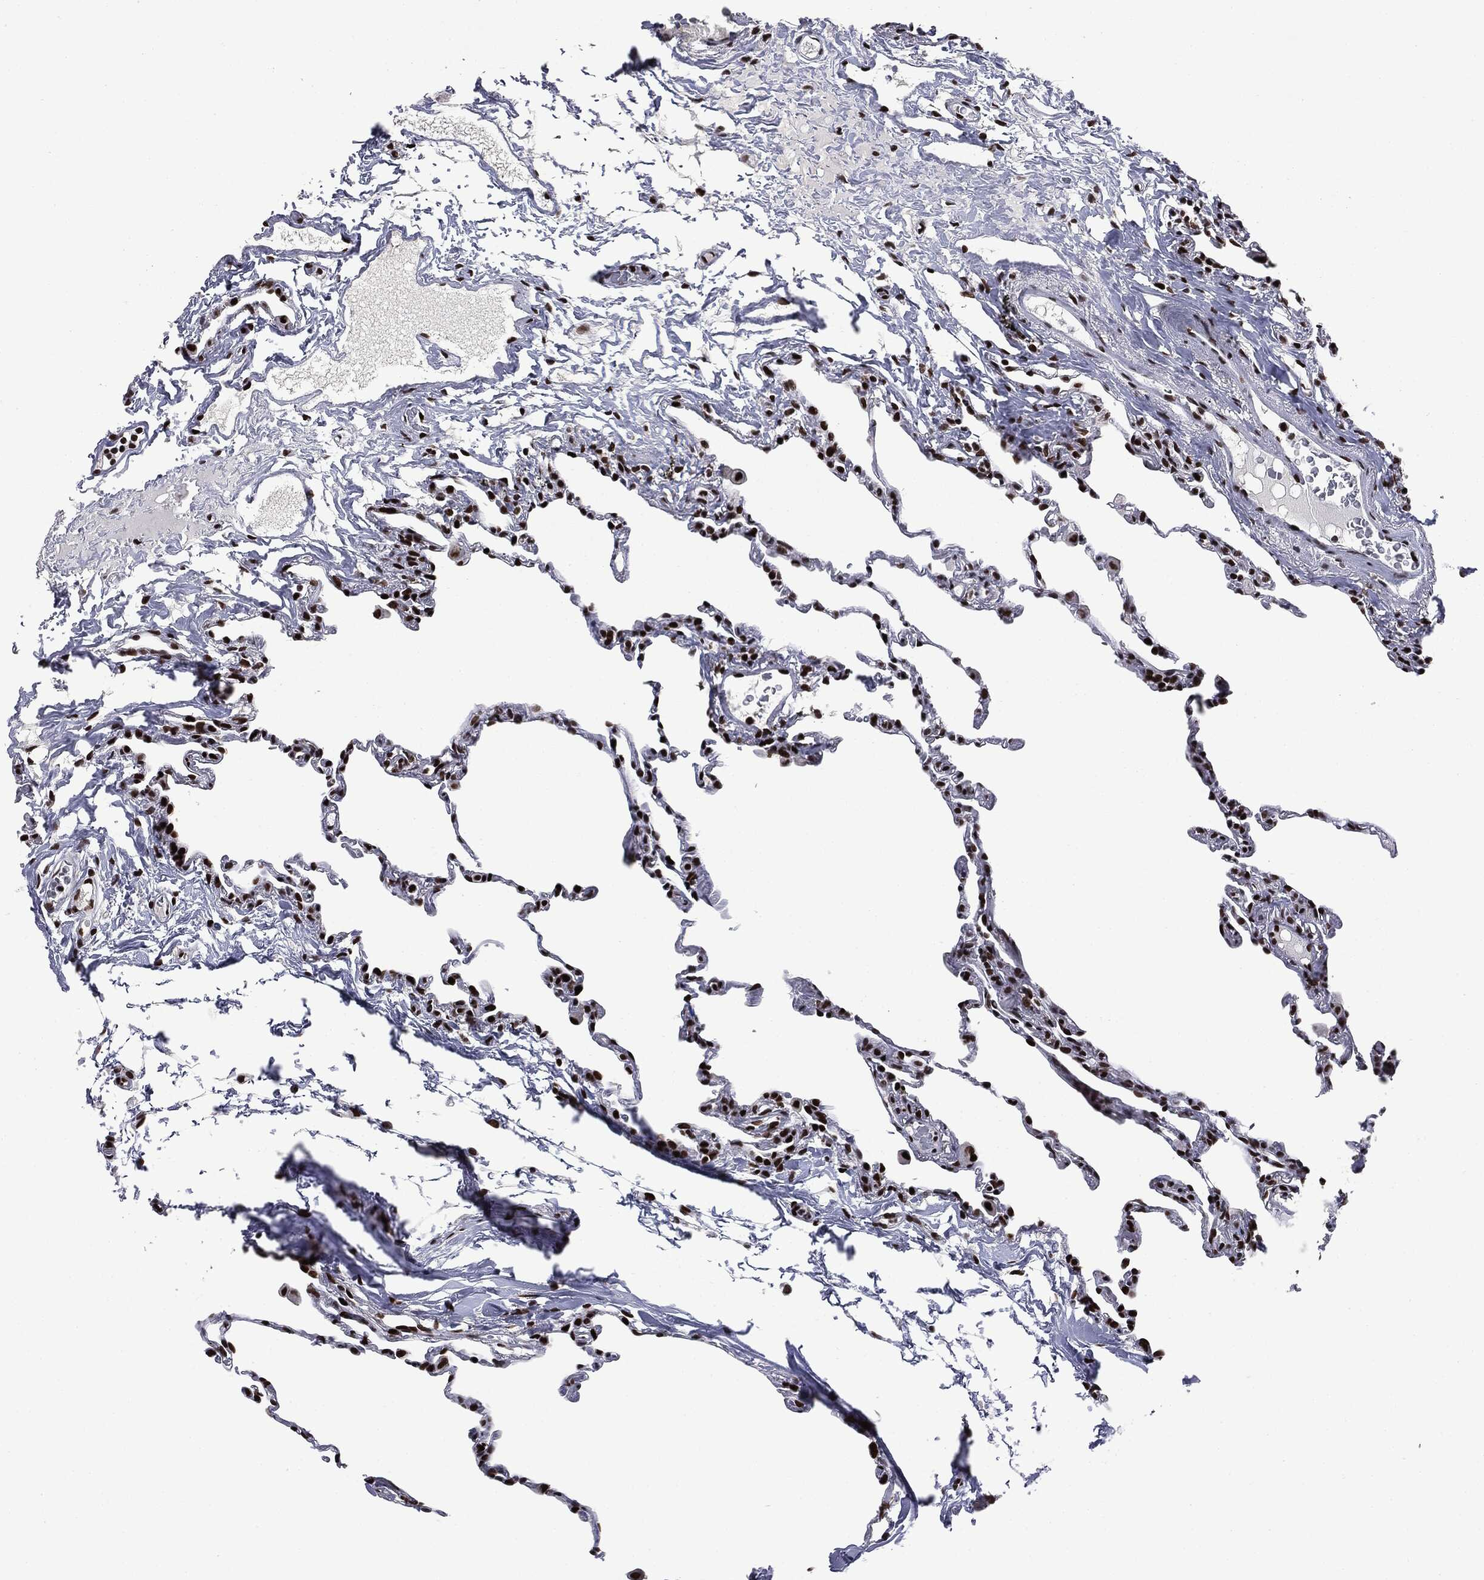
{"staining": {"intensity": "strong", "quantity": ">75%", "location": "nuclear"}, "tissue": "lung", "cell_type": "Alveolar cells", "image_type": "normal", "snomed": [{"axis": "morphology", "description": "Normal tissue, NOS"}, {"axis": "topography", "description": "Lung"}], "caption": "Strong nuclear protein expression is seen in approximately >75% of alveolar cells in lung.", "gene": "MSH2", "patient": {"sex": "female", "age": 57}}